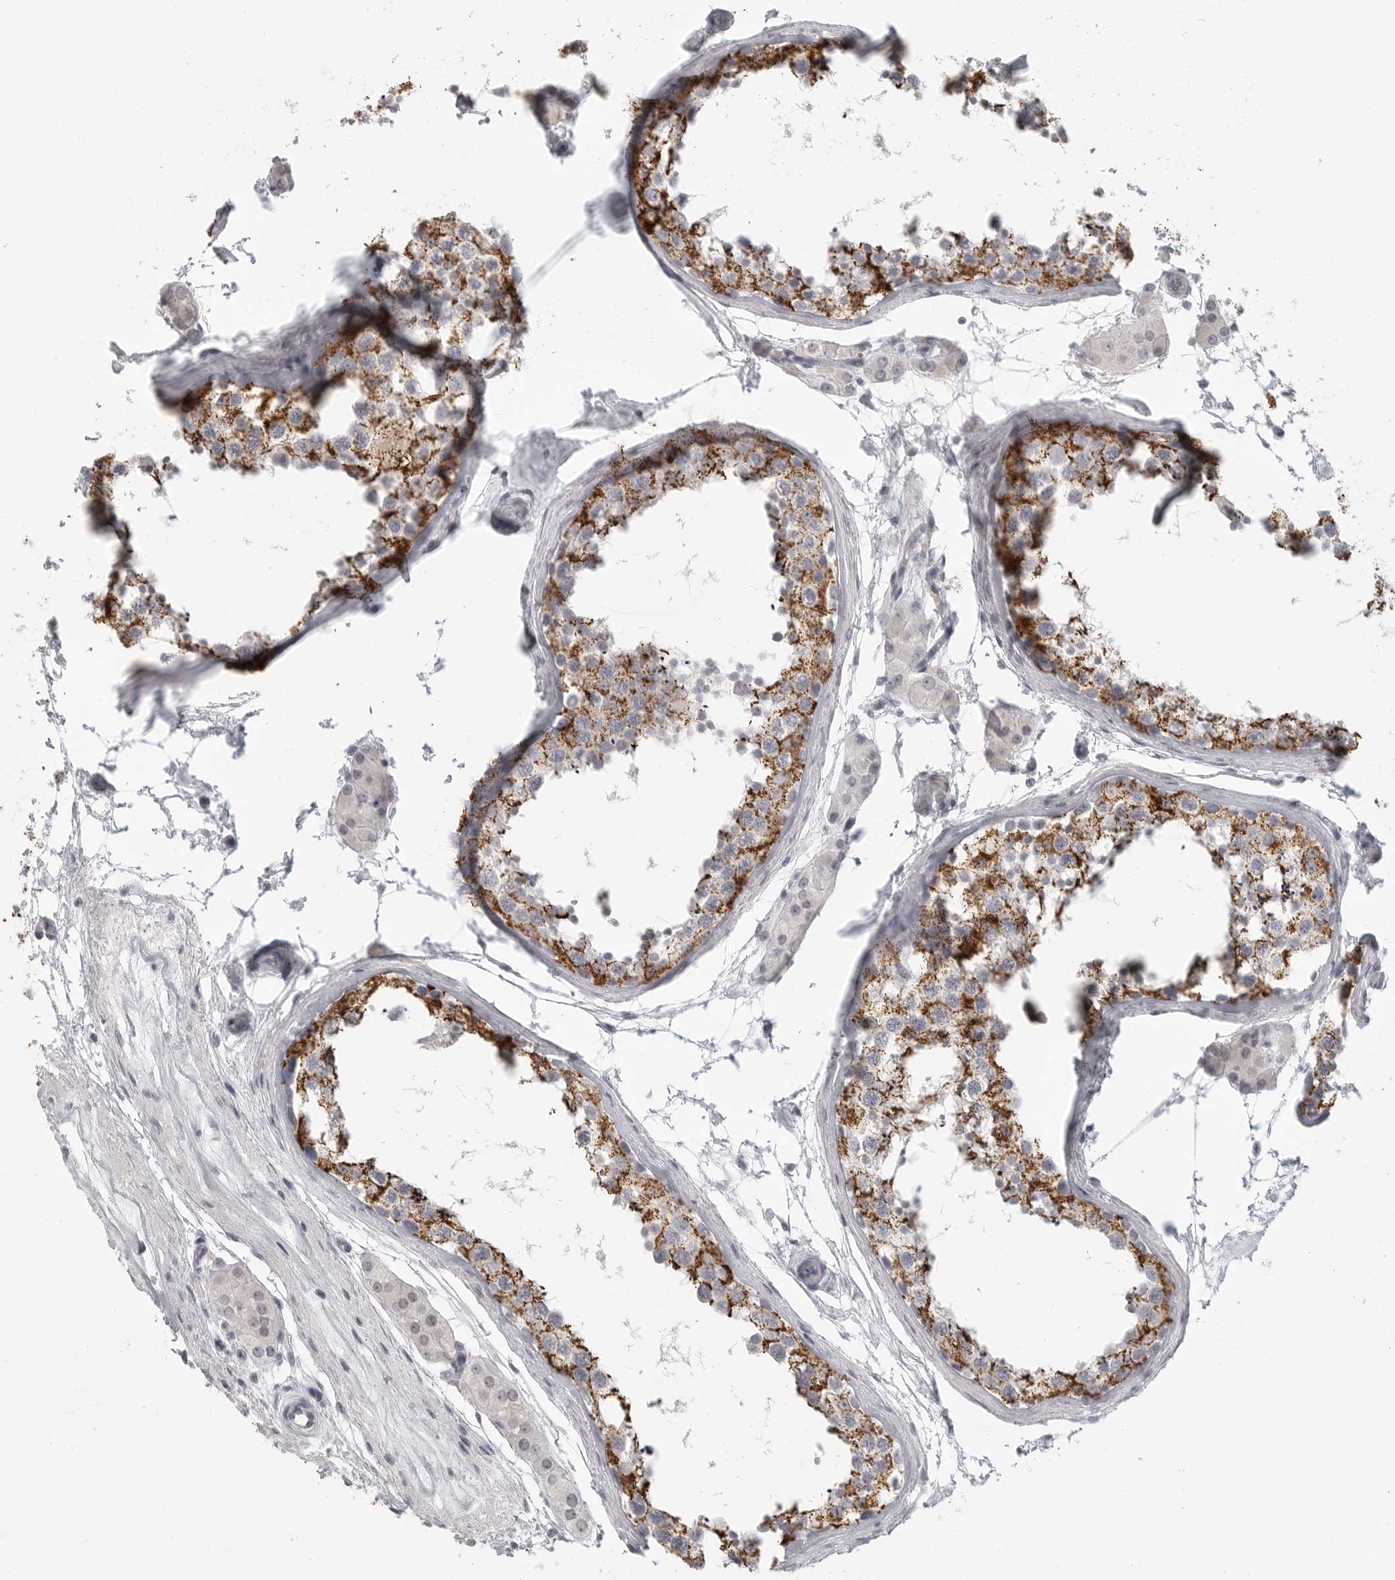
{"staining": {"intensity": "strong", "quantity": ">75%", "location": "cytoplasmic/membranous"}, "tissue": "testis", "cell_type": "Cells in seminiferous ducts", "image_type": "normal", "snomed": [{"axis": "morphology", "description": "Normal tissue, NOS"}, {"axis": "topography", "description": "Testis"}], "caption": "Immunohistochemistry (IHC) image of normal human testis stained for a protein (brown), which demonstrates high levels of strong cytoplasmic/membranous expression in approximately >75% of cells in seminiferous ducts.", "gene": "HMGCS2", "patient": {"sex": "male", "age": 56}}